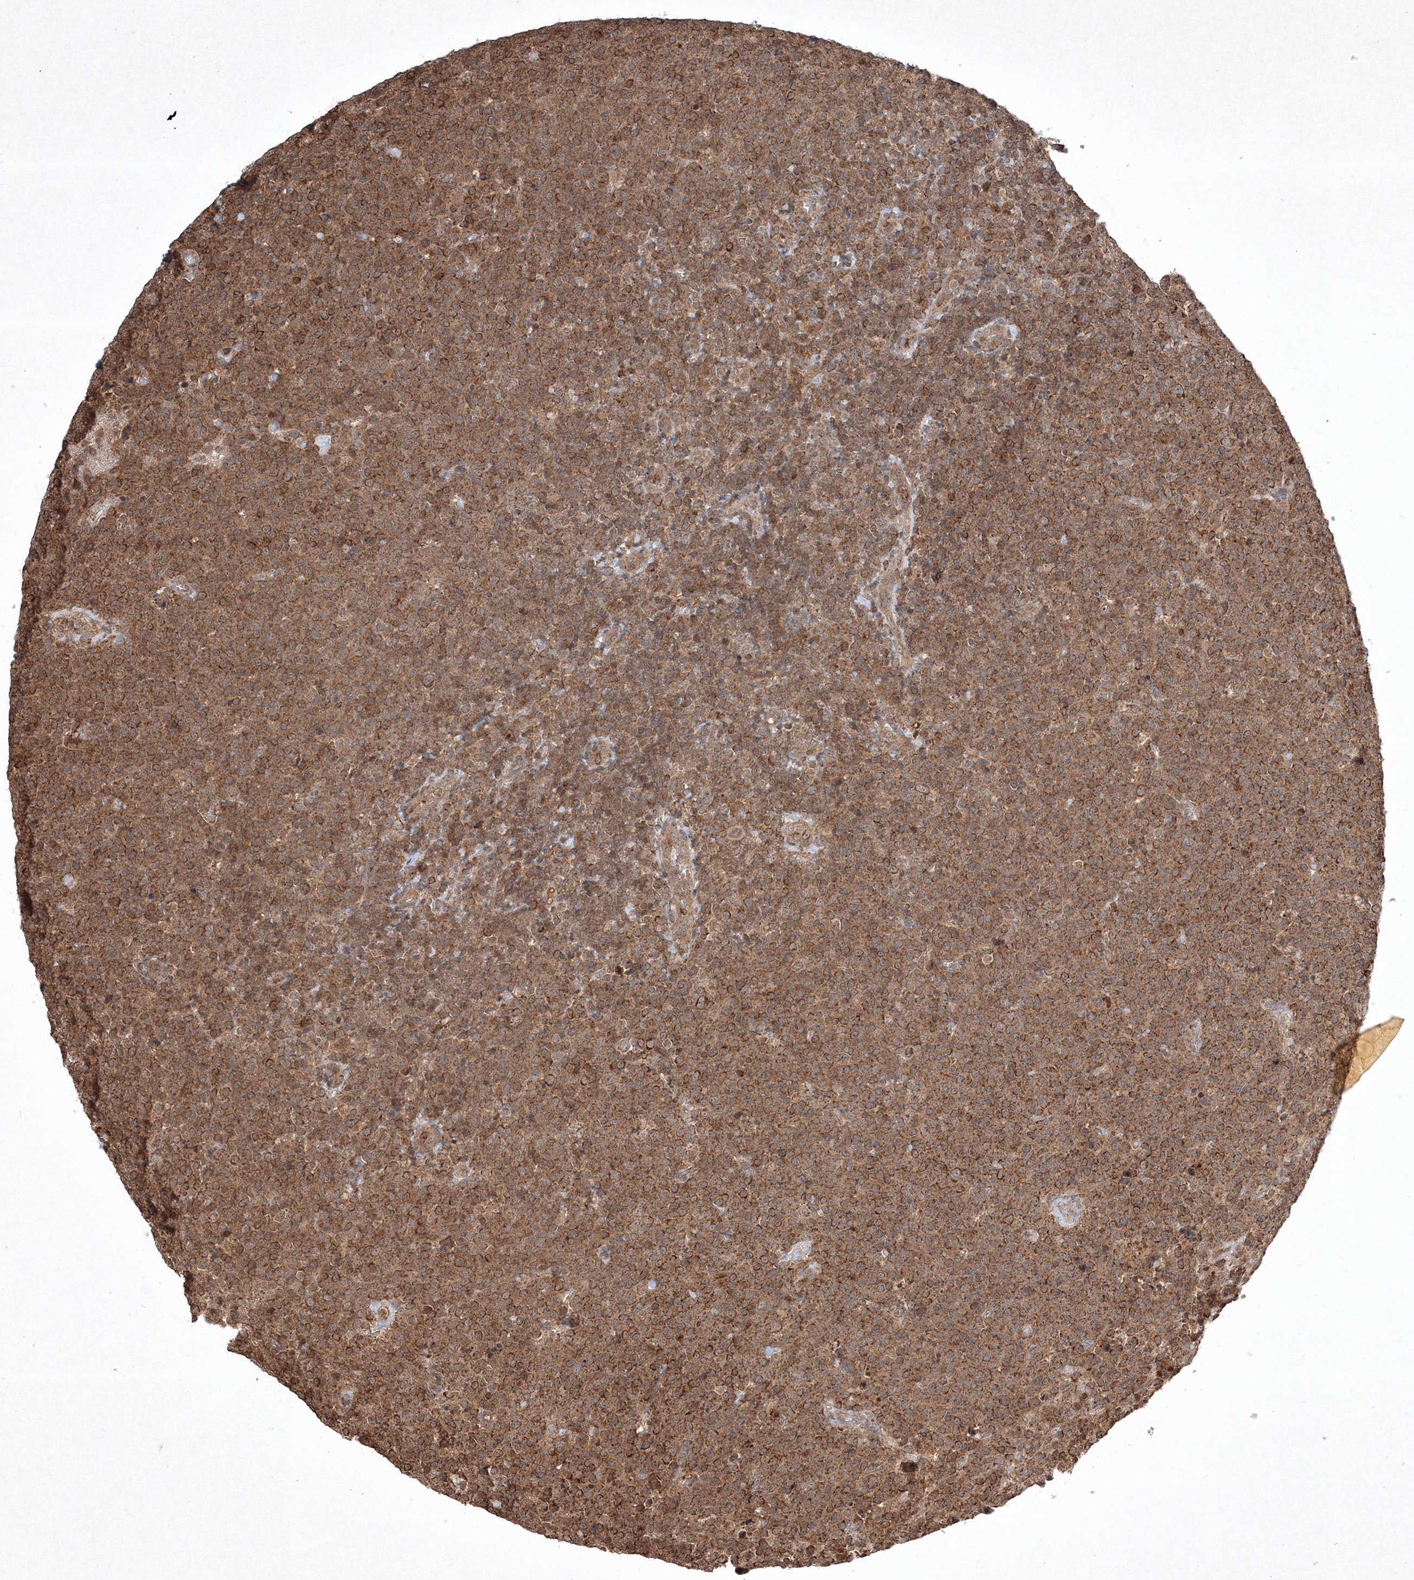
{"staining": {"intensity": "moderate", "quantity": ">75%", "location": "cytoplasmic/membranous"}, "tissue": "lymphoma", "cell_type": "Tumor cells", "image_type": "cancer", "snomed": [{"axis": "morphology", "description": "Malignant lymphoma, non-Hodgkin's type, High grade"}, {"axis": "topography", "description": "Lymph node"}], "caption": "This image reveals immunohistochemistry staining of human malignant lymphoma, non-Hodgkin's type (high-grade), with medium moderate cytoplasmic/membranous staining in about >75% of tumor cells.", "gene": "PLTP", "patient": {"sex": "male", "age": 61}}